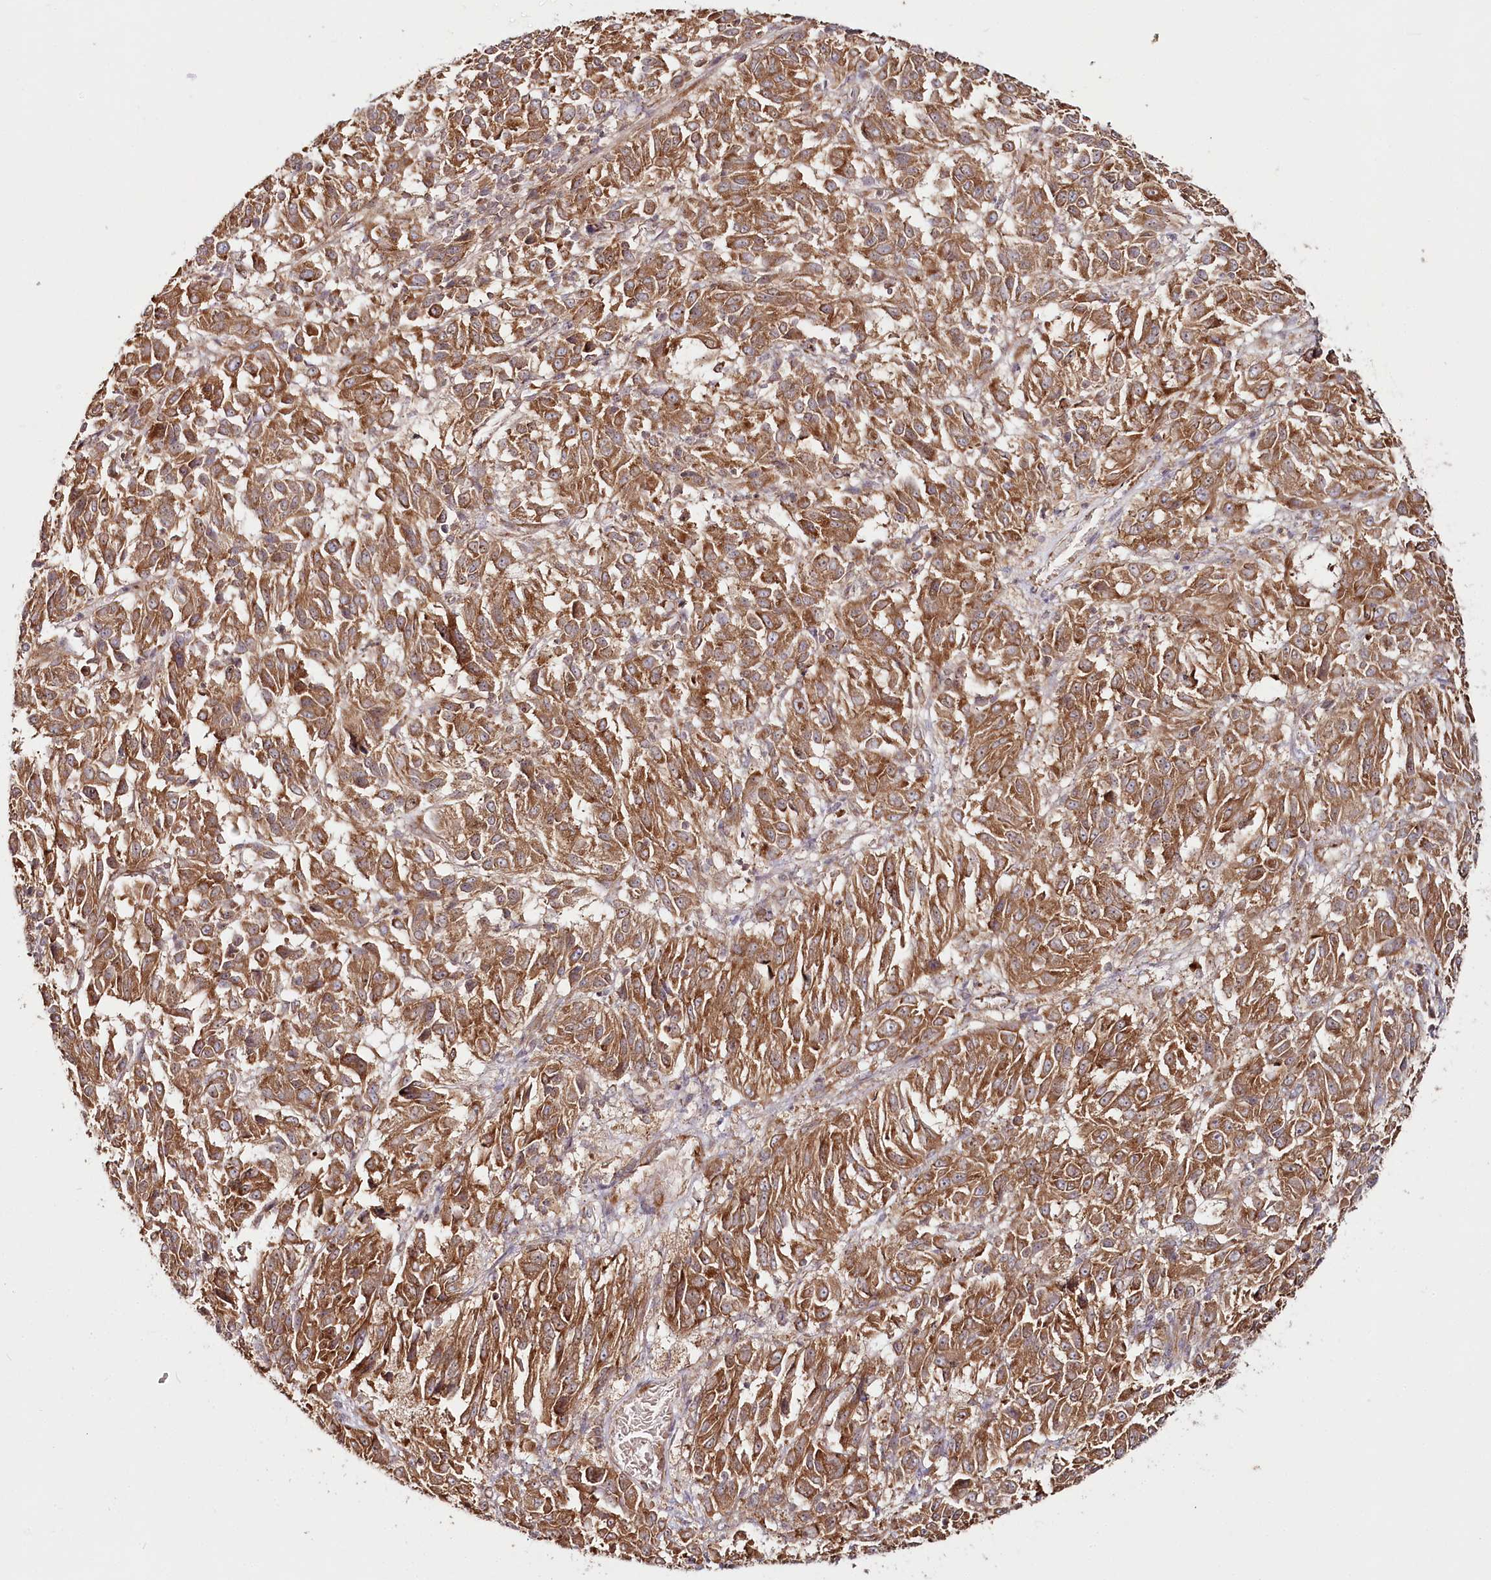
{"staining": {"intensity": "moderate", "quantity": ">75%", "location": "cytoplasmic/membranous"}, "tissue": "melanoma", "cell_type": "Tumor cells", "image_type": "cancer", "snomed": [{"axis": "morphology", "description": "Malignant melanoma, Metastatic site"}, {"axis": "topography", "description": "Lung"}], "caption": "A photomicrograph showing moderate cytoplasmic/membranous positivity in approximately >75% of tumor cells in melanoma, as visualized by brown immunohistochemical staining.", "gene": "OTUD4", "patient": {"sex": "male", "age": 64}}